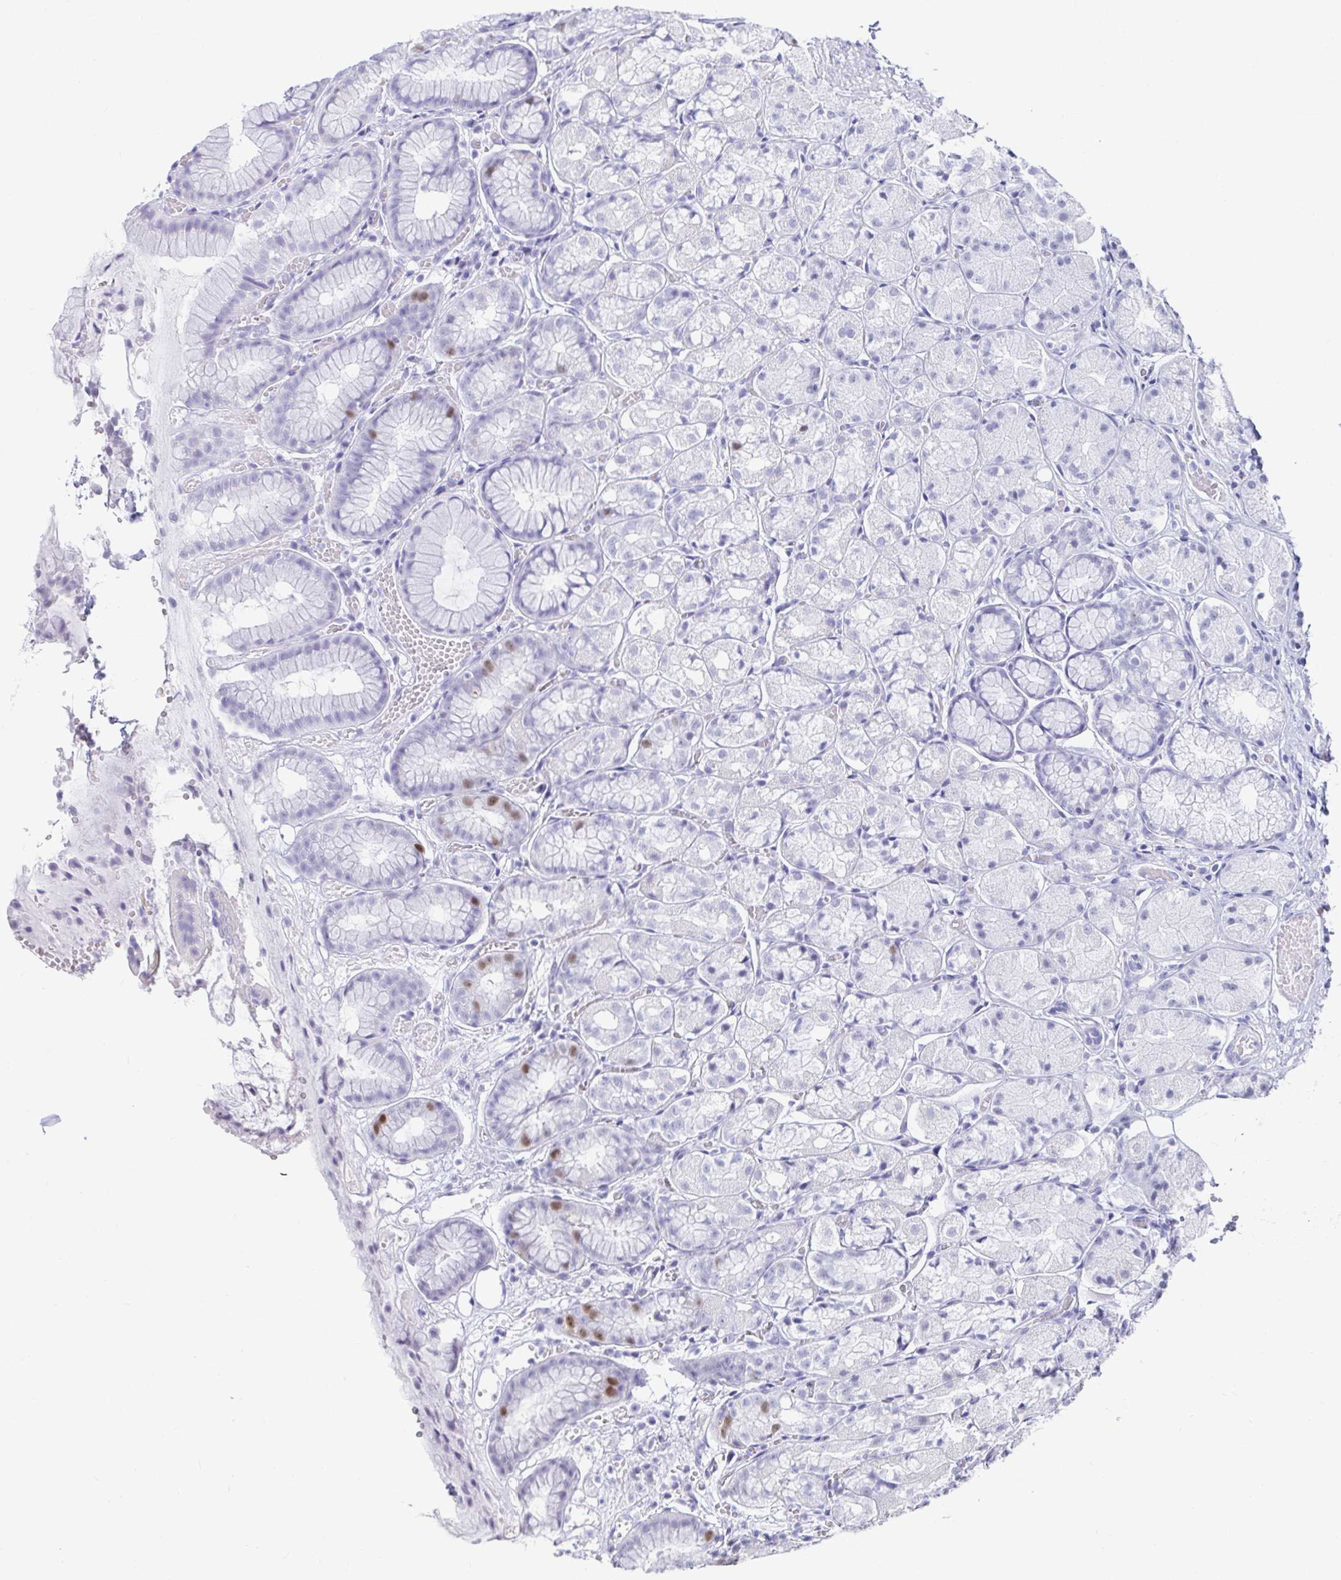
{"staining": {"intensity": "moderate", "quantity": "<25%", "location": "nuclear"}, "tissue": "stomach", "cell_type": "Glandular cells", "image_type": "normal", "snomed": [{"axis": "morphology", "description": "Normal tissue, NOS"}, {"axis": "topography", "description": "Stomach"}], "caption": "Protein staining of benign stomach demonstrates moderate nuclear positivity in approximately <25% of glandular cells.", "gene": "ANLN", "patient": {"sex": "male", "age": 70}}